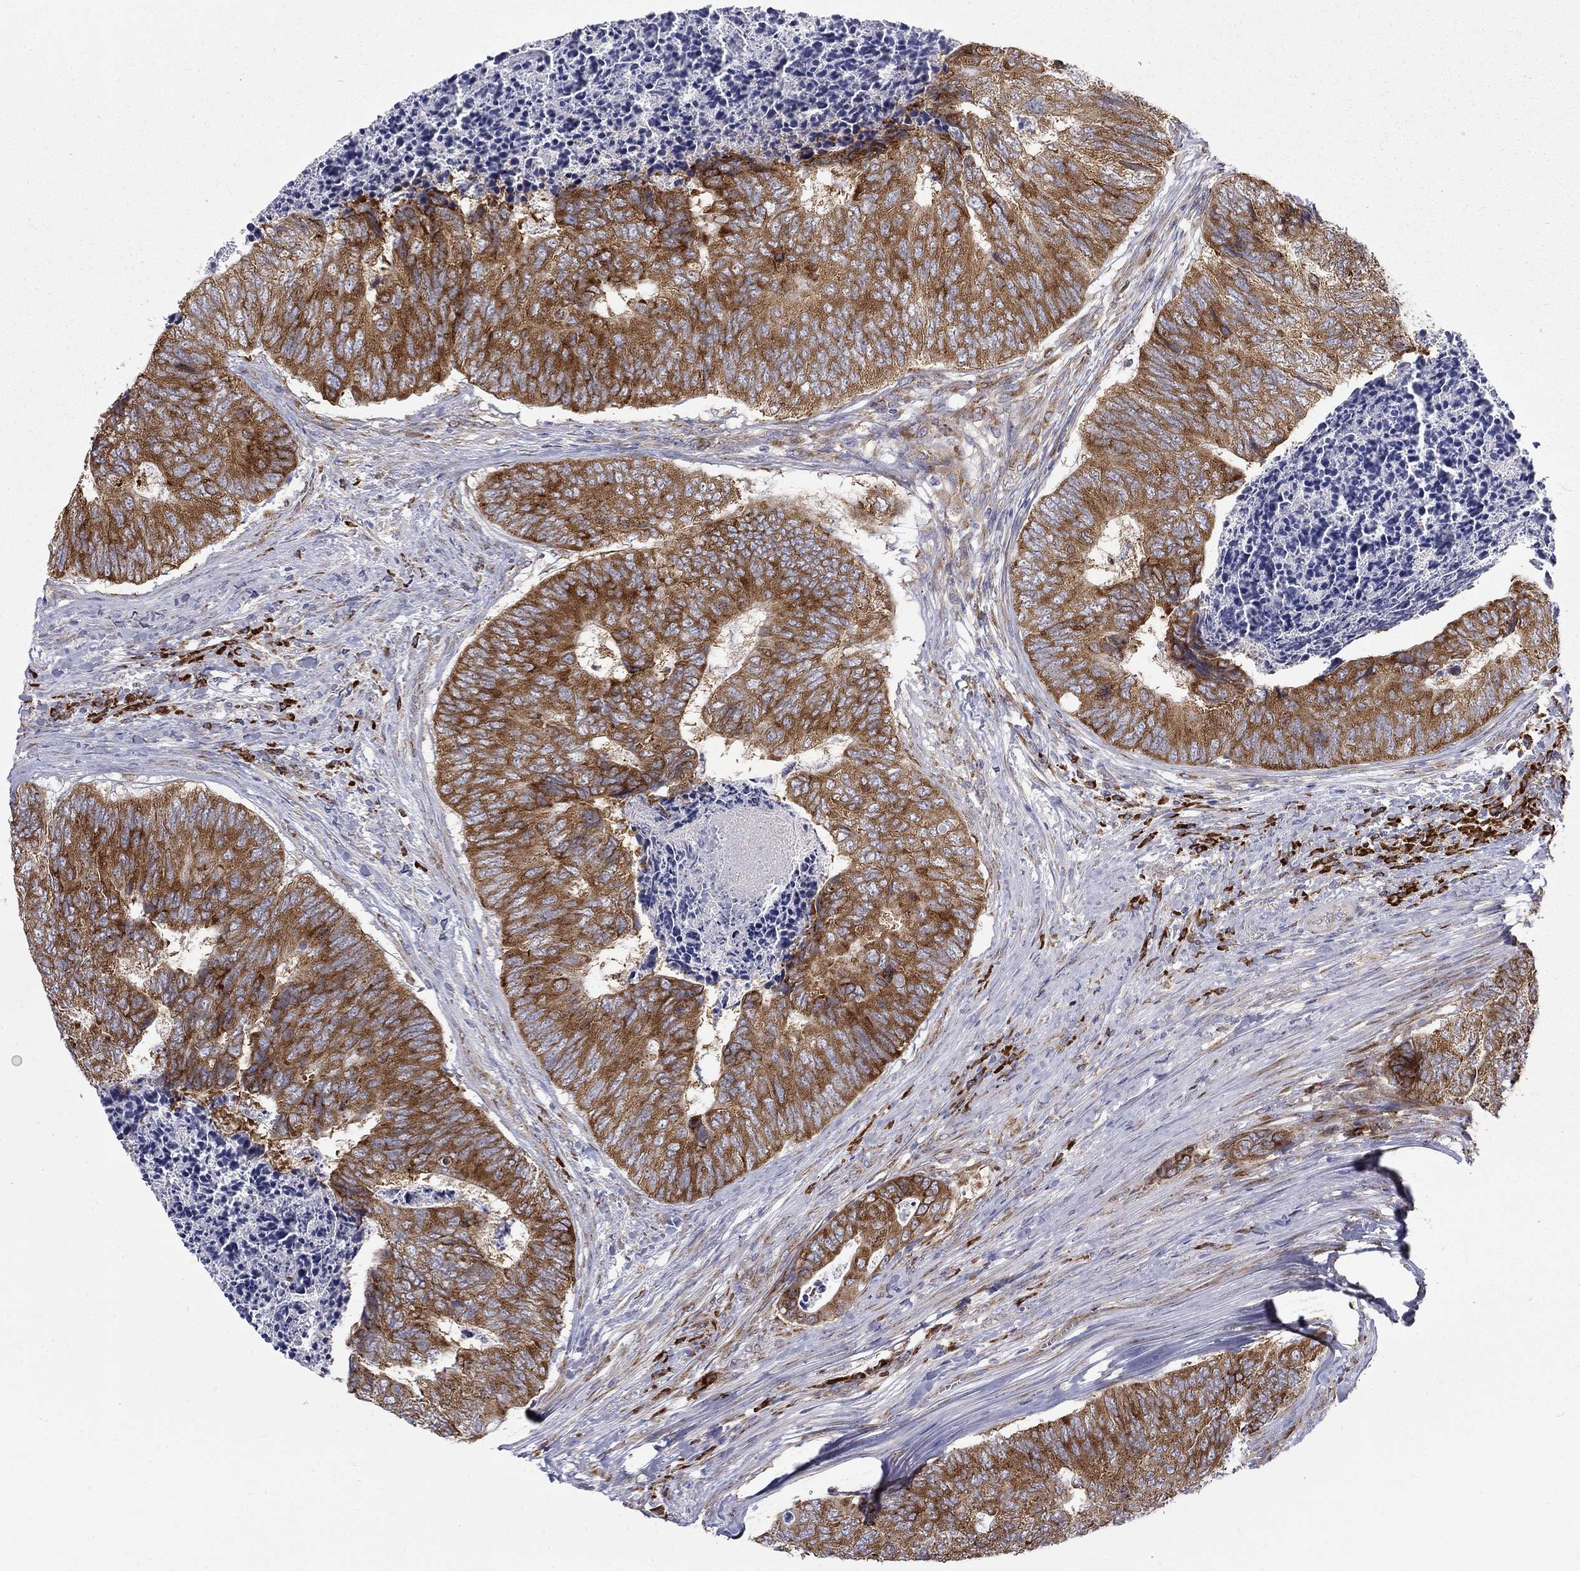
{"staining": {"intensity": "strong", "quantity": ">75%", "location": "cytoplasmic/membranous"}, "tissue": "colorectal cancer", "cell_type": "Tumor cells", "image_type": "cancer", "snomed": [{"axis": "morphology", "description": "Adenocarcinoma, NOS"}, {"axis": "topography", "description": "Colon"}], "caption": "Strong cytoplasmic/membranous staining for a protein is appreciated in approximately >75% of tumor cells of colorectal cancer (adenocarcinoma) using immunohistochemistry (IHC).", "gene": "PABPC4", "patient": {"sex": "female", "age": 67}}